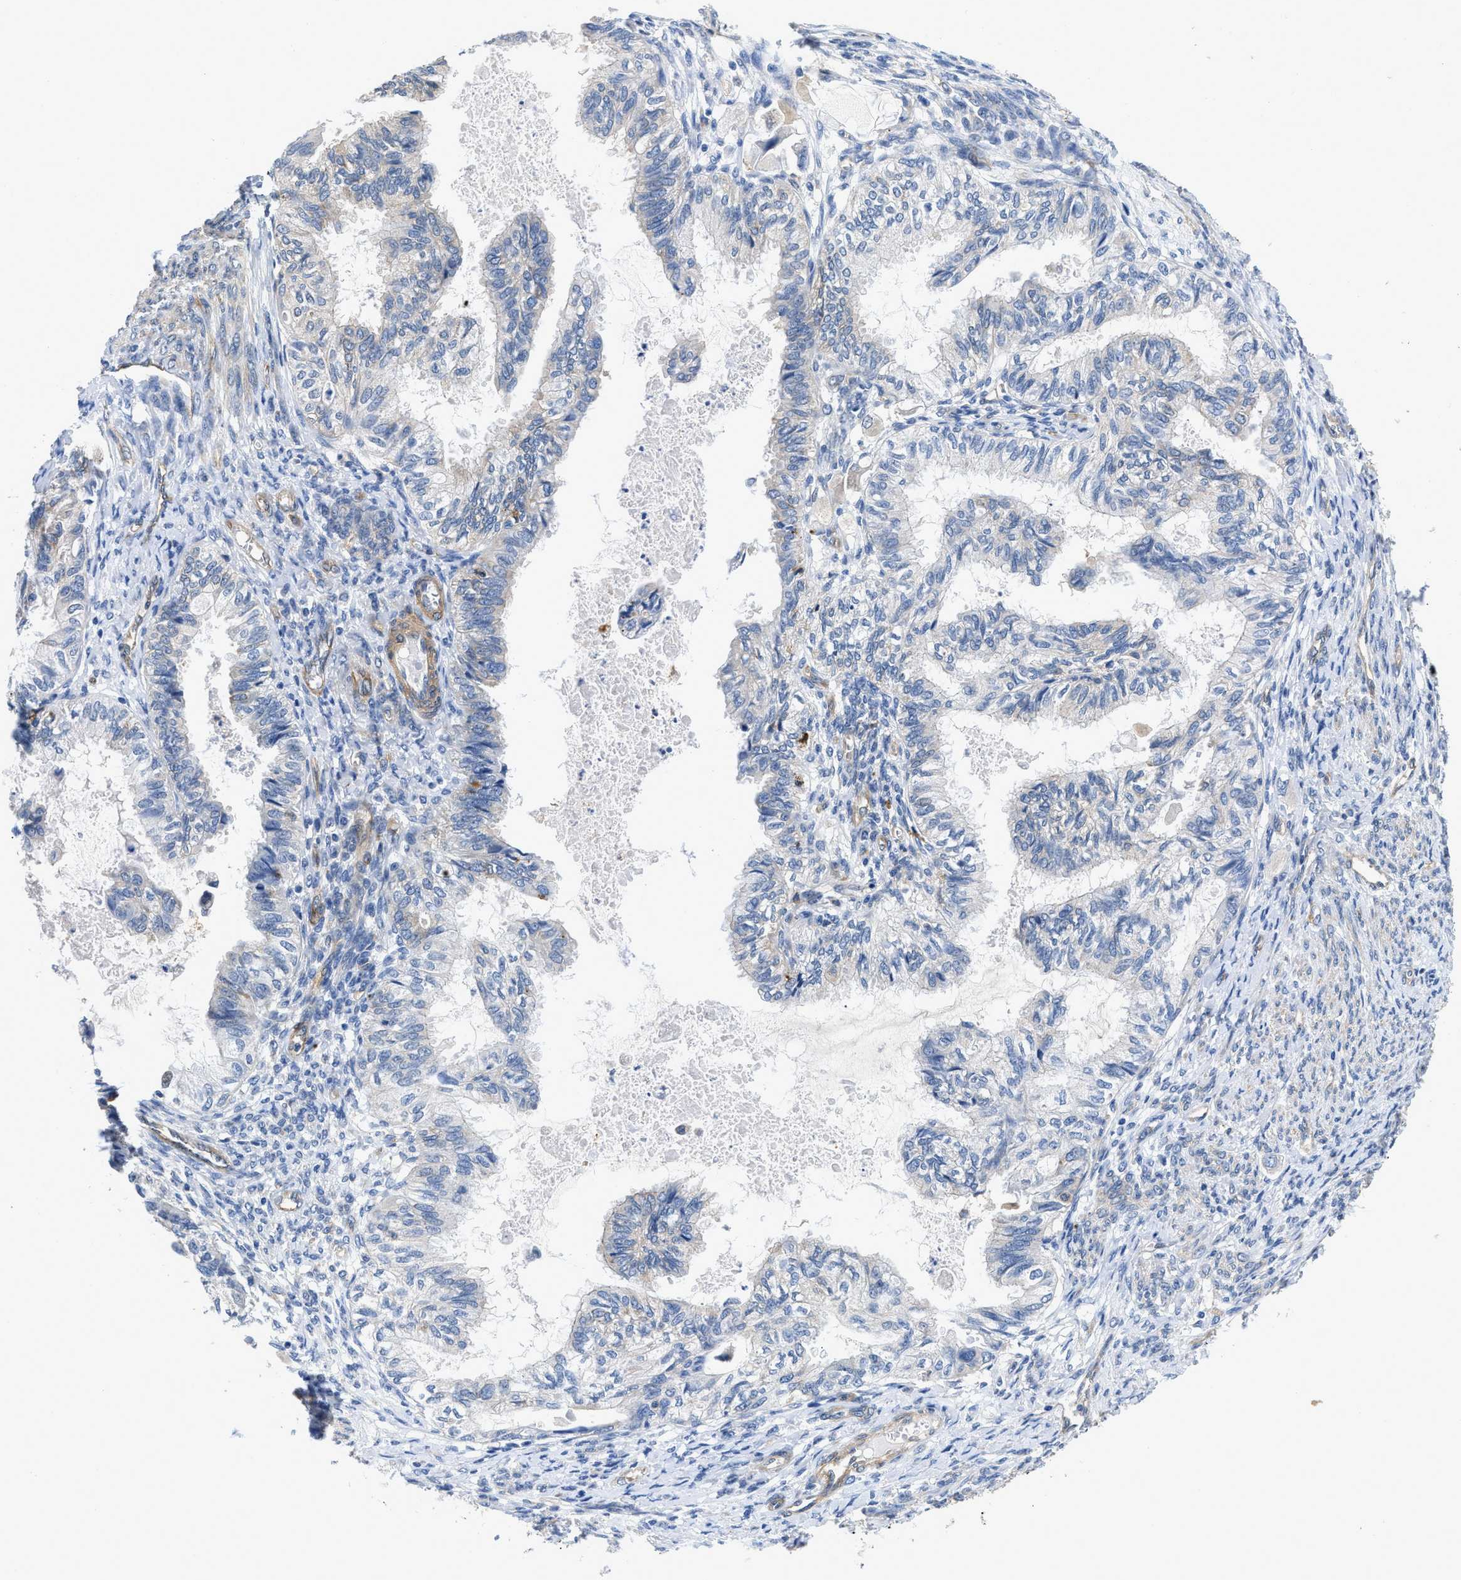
{"staining": {"intensity": "negative", "quantity": "none", "location": "none"}, "tissue": "cervical cancer", "cell_type": "Tumor cells", "image_type": "cancer", "snomed": [{"axis": "morphology", "description": "Normal tissue, NOS"}, {"axis": "morphology", "description": "Adenocarcinoma, NOS"}, {"axis": "topography", "description": "Cervix"}, {"axis": "topography", "description": "Endometrium"}], "caption": "Immunohistochemical staining of human adenocarcinoma (cervical) exhibits no significant positivity in tumor cells.", "gene": "RAPH1", "patient": {"sex": "female", "age": 86}}